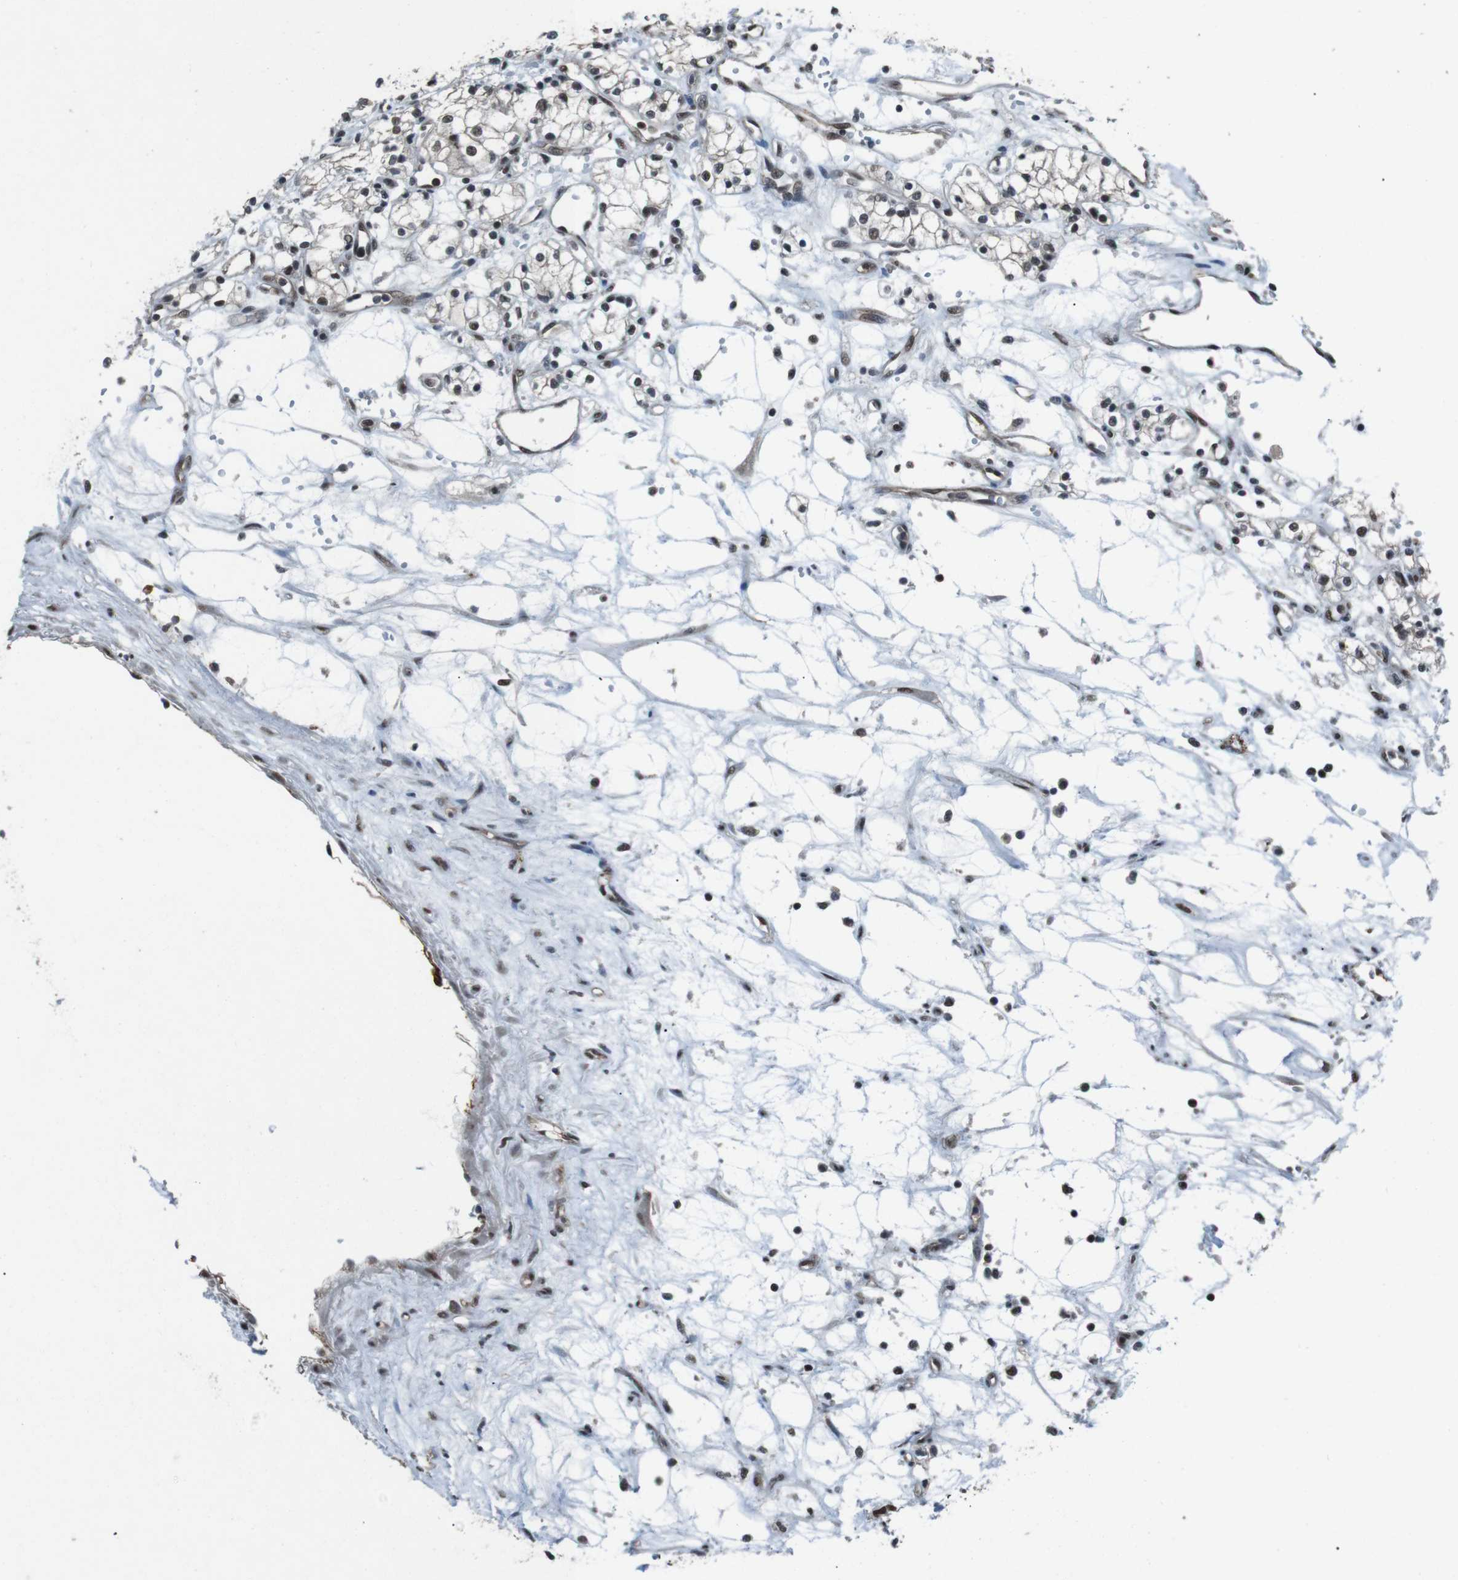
{"staining": {"intensity": "moderate", "quantity": ">75%", "location": "nuclear"}, "tissue": "renal cancer", "cell_type": "Tumor cells", "image_type": "cancer", "snomed": [{"axis": "morphology", "description": "Normal tissue, NOS"}, {"axis": "morphology", "description": "Adenocarcinoma, NOS"}, {"axis": "topography", "description": "Kidney"}], "caption": "IHC of adenocarcinoma (renal) demonstrates medium levels of moderate nuclear positivity in about >75% of tumor cells. The staining was performed using DAB (3,3'-diaminobenzidine), with brown indicating positive protein expression. Nuclei are stained blue with hematoxylin.", "gene": "NR4A2", "patient": {"sex": "male", "age": 59}}